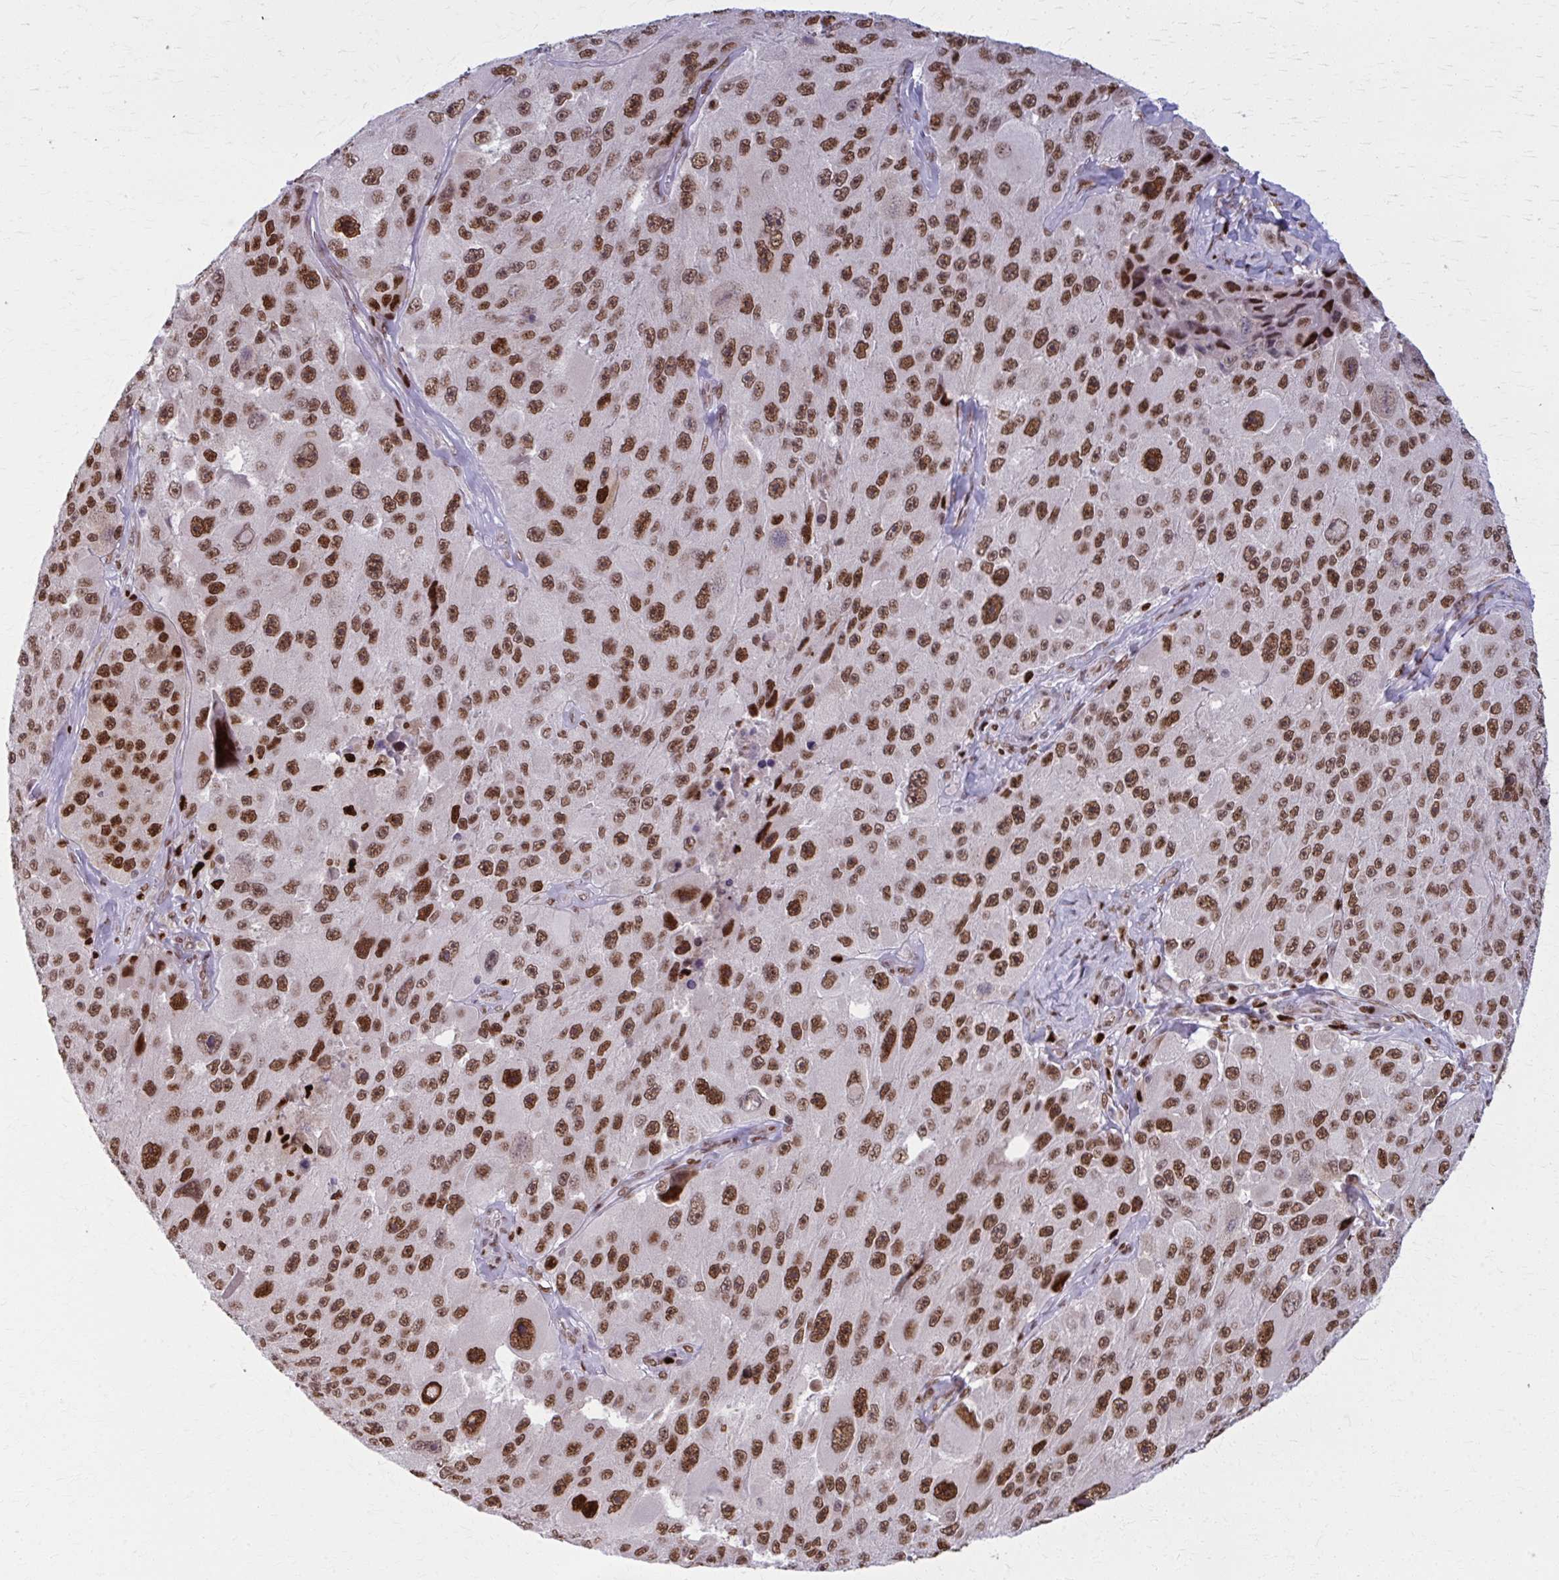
{"staining": {"intensity": "moderate", "quantity": ">75%", "location": "nuclear"}, "tissue": "melanoma", "cell_type": "Tumor cells", "image_type": "cancer", "snomed": [{"axis": "morphology", "description": "Malignant melanoma, Metastatic site"}, {"axis": "topography", "description": "Lymph node"}], "caption": "Moderate nuclear positivity is present in about >75% of tumor cells in melanoma.", "gene": "ZNF559", "patient": {"sex": "male", "age": 62}}